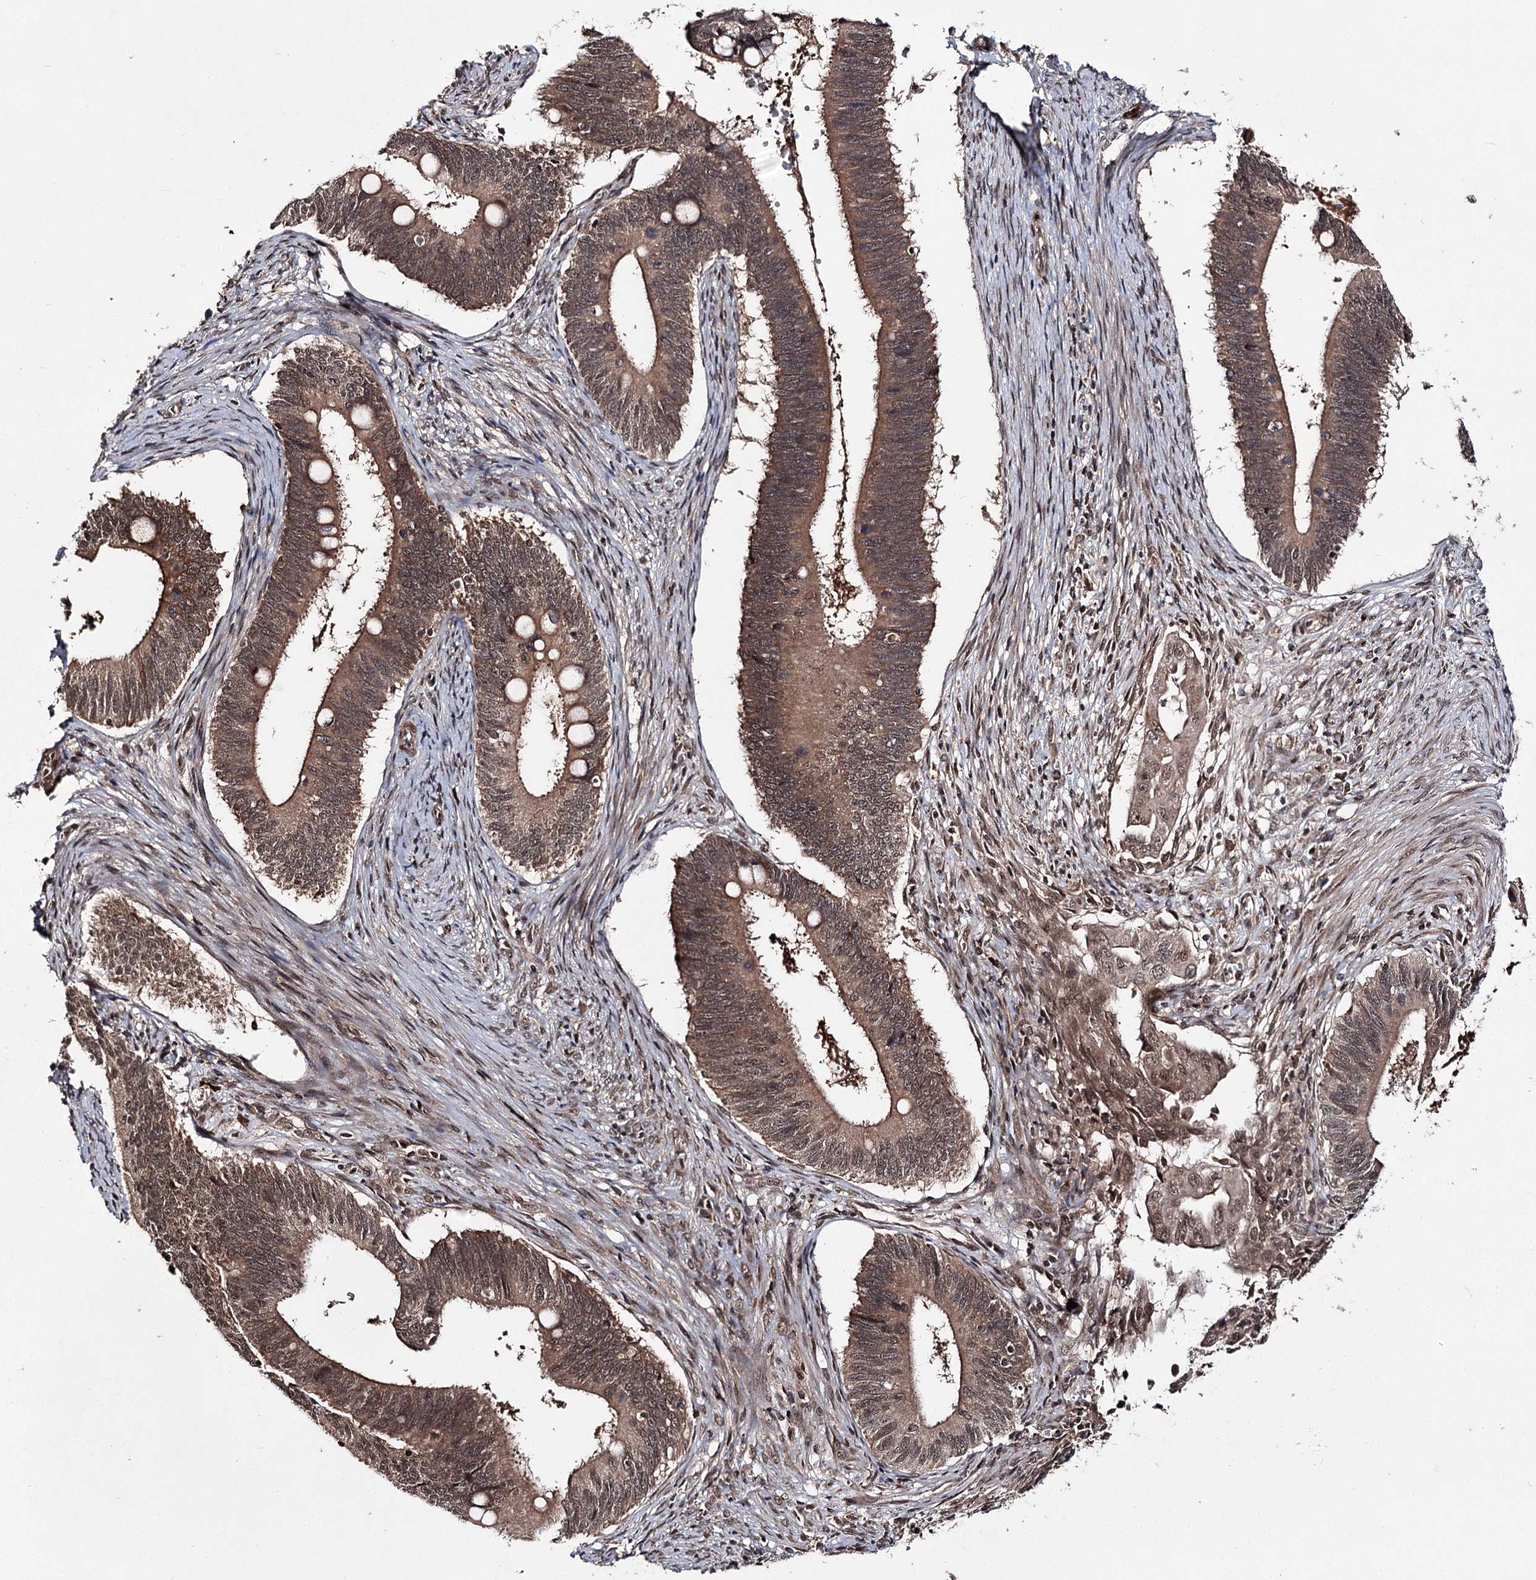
{"staining": {"intensity": "moderate", "quantity": ">75%", "location": "cytoplasmic/membranous,nuclear"}, "tissue": "cervical cancer", "cell_type": "Tumor cells", "image_type": "cancer", "snomed": [{"axis": "morphology", "description": "Adenocarcinoma, NOS"}, {"axis": "topography", "description": "Cervix"}], "caption": "Cervical cancer stained with immunohistochemistry (IHC) shows moderate cytoplasmic/membranous and nuclear staining in approximately >75% of tumor cells. The protein of interest is shown in brown color, while the nuclei are stained blue.", "gene": "FAM53B", "patient": {"sex": "female", "age": 42}}